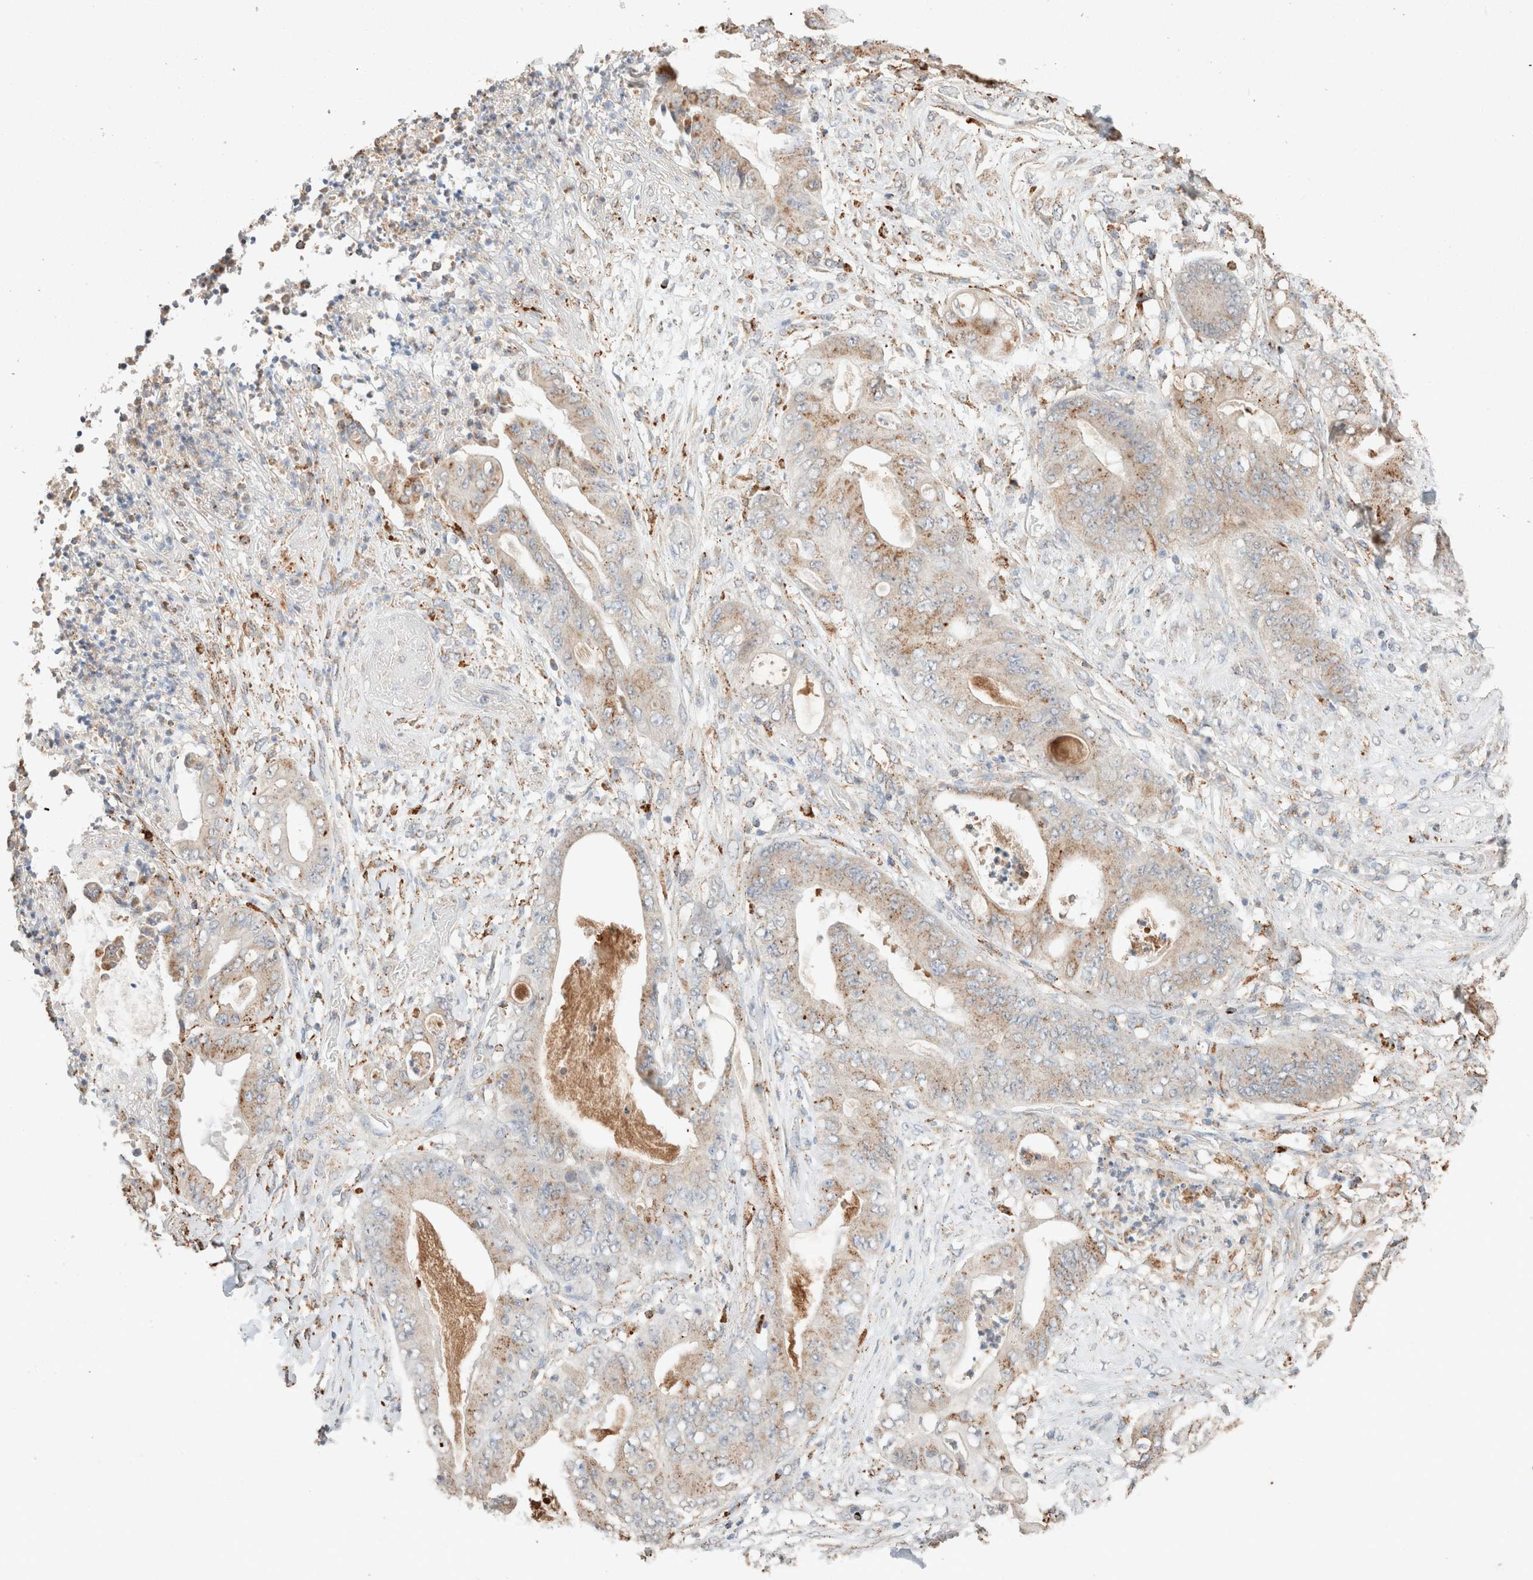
{"staining": {"intensity": "weak", "quantity": ">75%", "location": "cytoplasmic/membranous"}, "tissue": "stomach cancer", "cell_type": "Tumor cells", "image_type": "cancer", "snomed": [{"axis": "morphology", "description": "Adenocarcinoma, NOS"}, {"axis": "topography", "description": "Stomach"}], "caption": "Tumor cells show low levels of weak cytoplasmic/membranous positivity in about >75% of cells in stomach cancer. Immunohistochemistry (ihc) stains the protein in brown and the nuclei are stained blue.", "gene": "CTSC", "patient": {"sex": "female", "age": 73}}